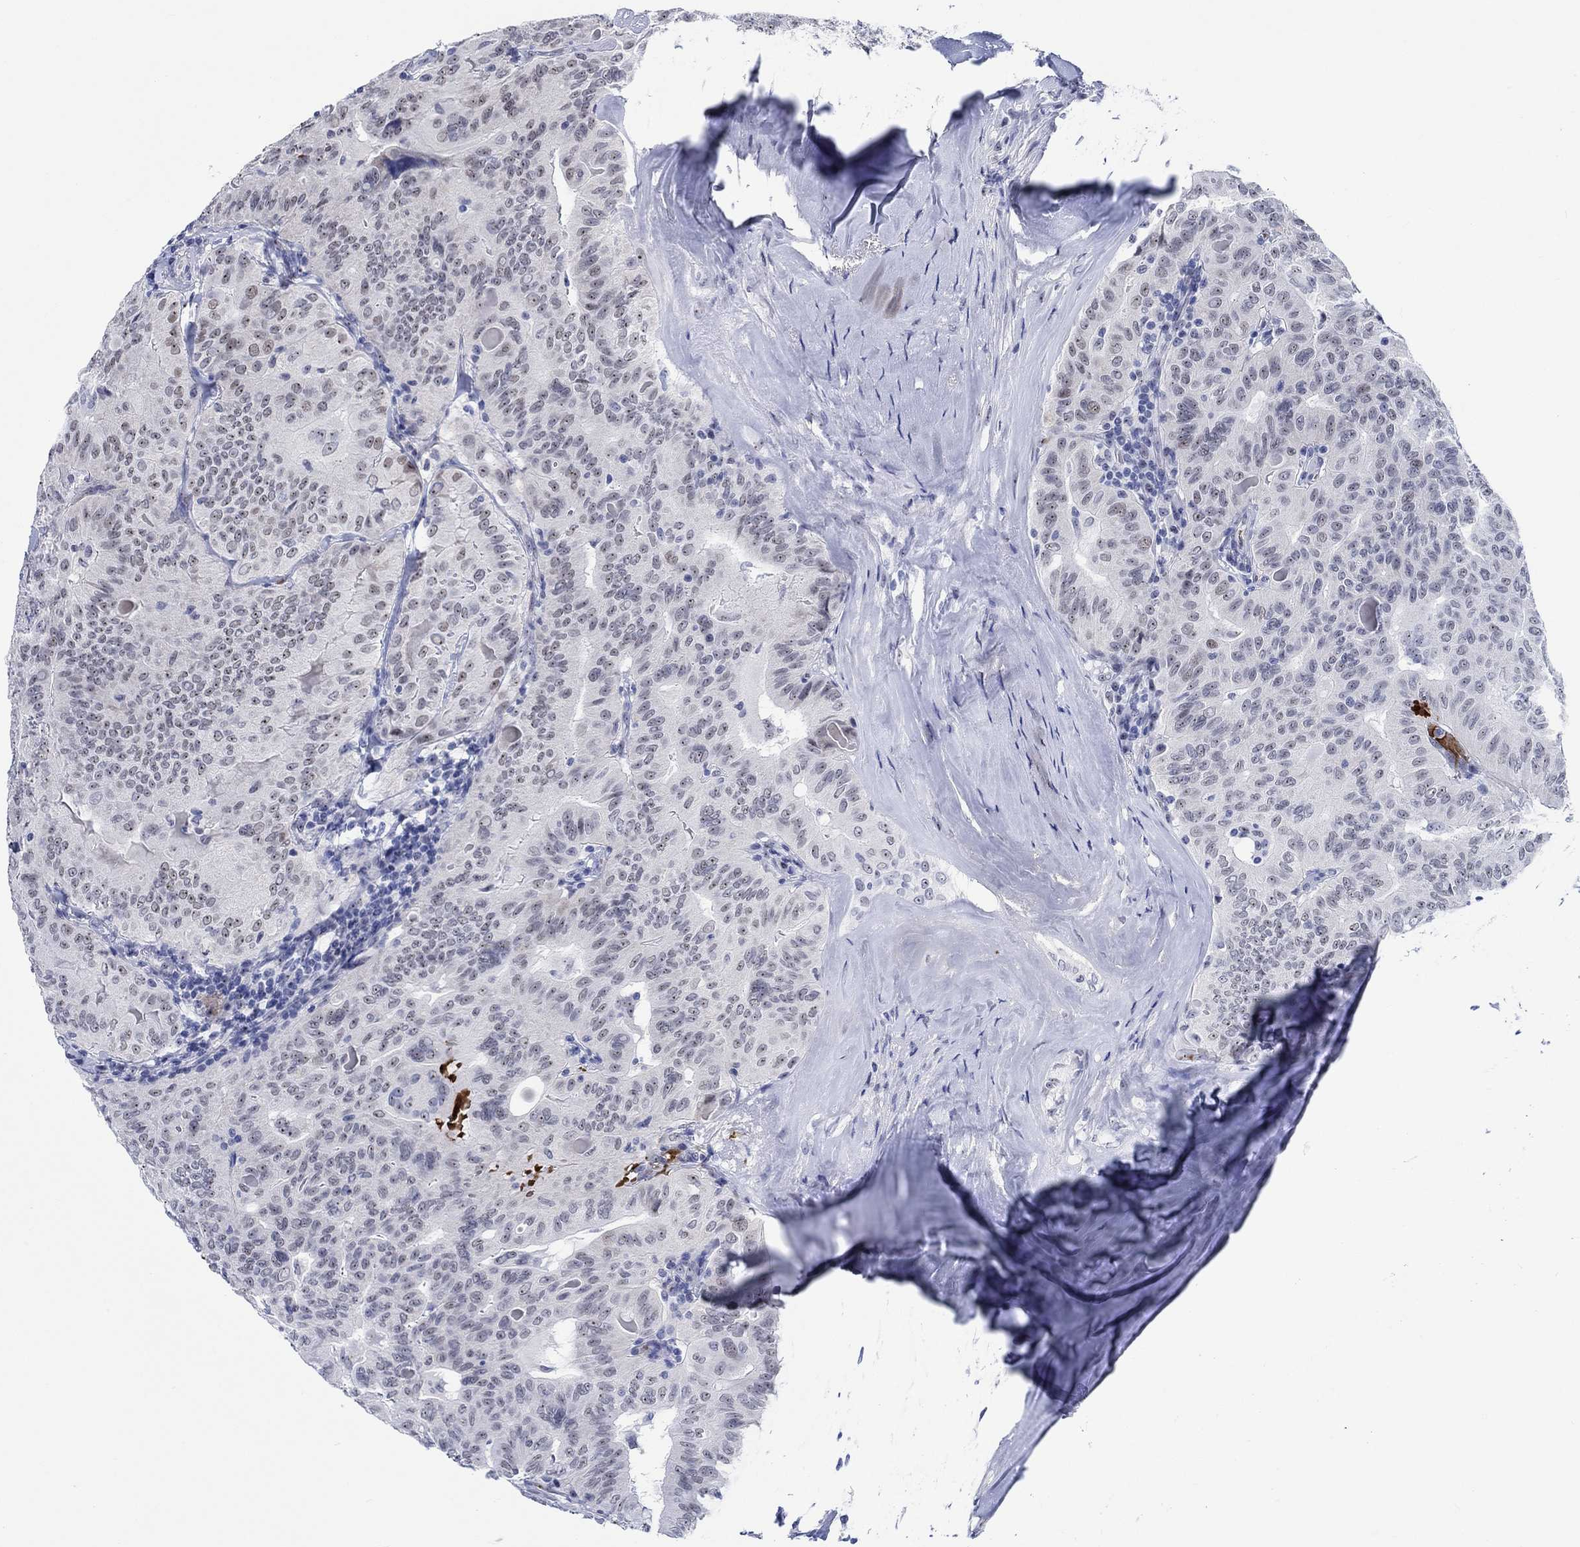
{"staining": {"intensity": "moderate", "quantity": "25%-75%", "location": "nuclear"}, "tissue": "thyroid cancer", "cell_type": "Tumor cells", "image_type": "cancer", "snomed": [{"axis": "morphology", "description": "Papillary adenocarcinoma, NOS"}, {"axis": "topography", "description": "Thyroid gland"}], "caption": "An image of human thyroid papillary adenocarcinoma stained for a protein displays moderate nuclear brown staining in tumor cells.", "gene": "ZNF446", "patient": {"sex": "female", "age": 68}}